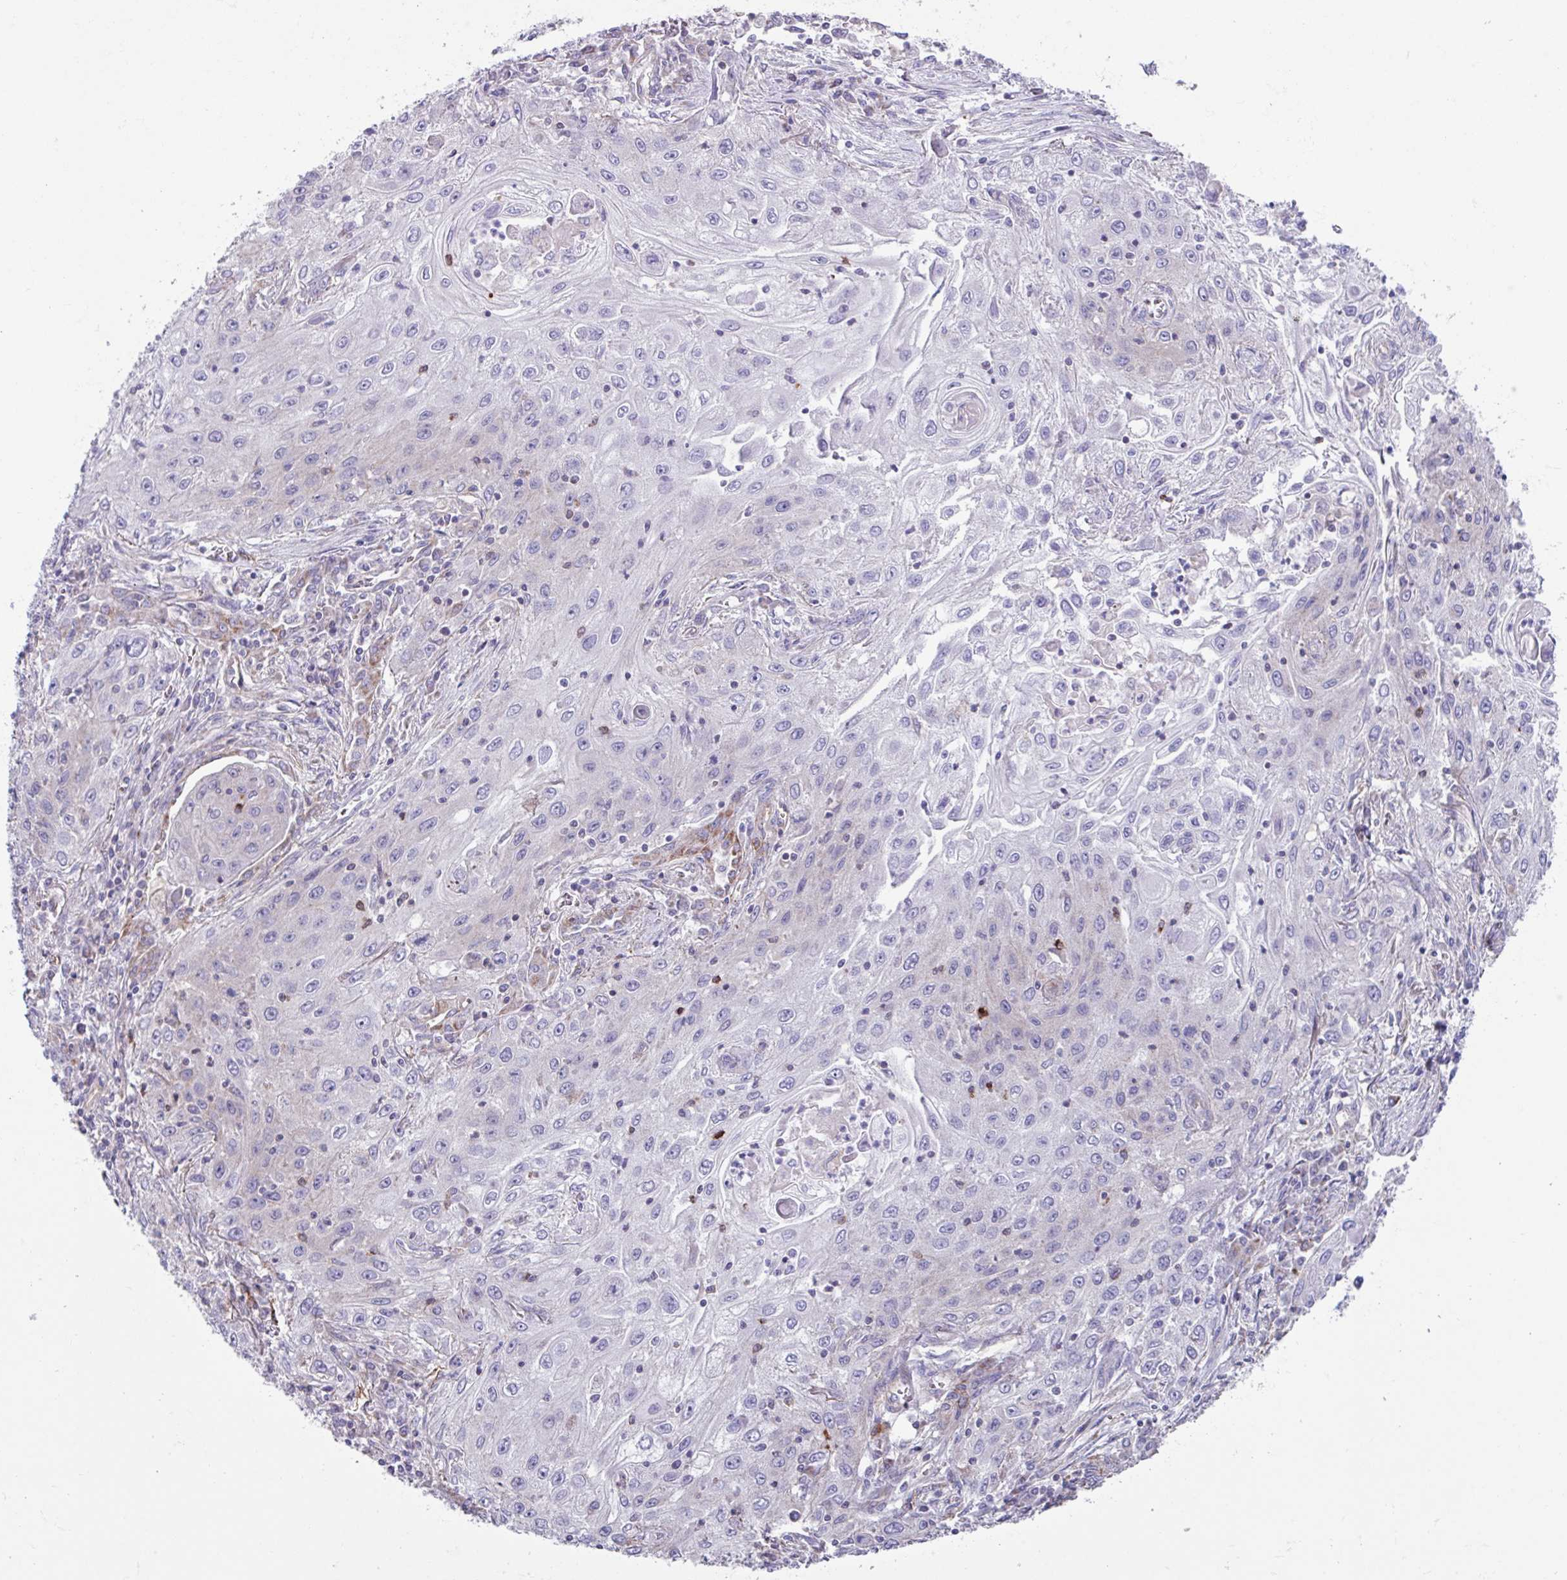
{"staining": {"intensity": "moderate", "quantity": "<25%", "location": "cytoplasmic/membranous"}, "tissue": "lung cancer", "cell_type": "Tumor cells", "image_type": "cancer", "snomed": [{"axis": "morphology", "description": "Squamous cell carcinoma, NOS"}, {"axis": "topography", "description": "Lung"}], "caption": "Human squamous cell carcinoma (lung) stained for a protein (brown) reveals moderate cytoplasmic/membranous positive expression in about <25% of tumor cells.", "gene": "OTULIN", "patient": {"sex": "female", "age": 69}}